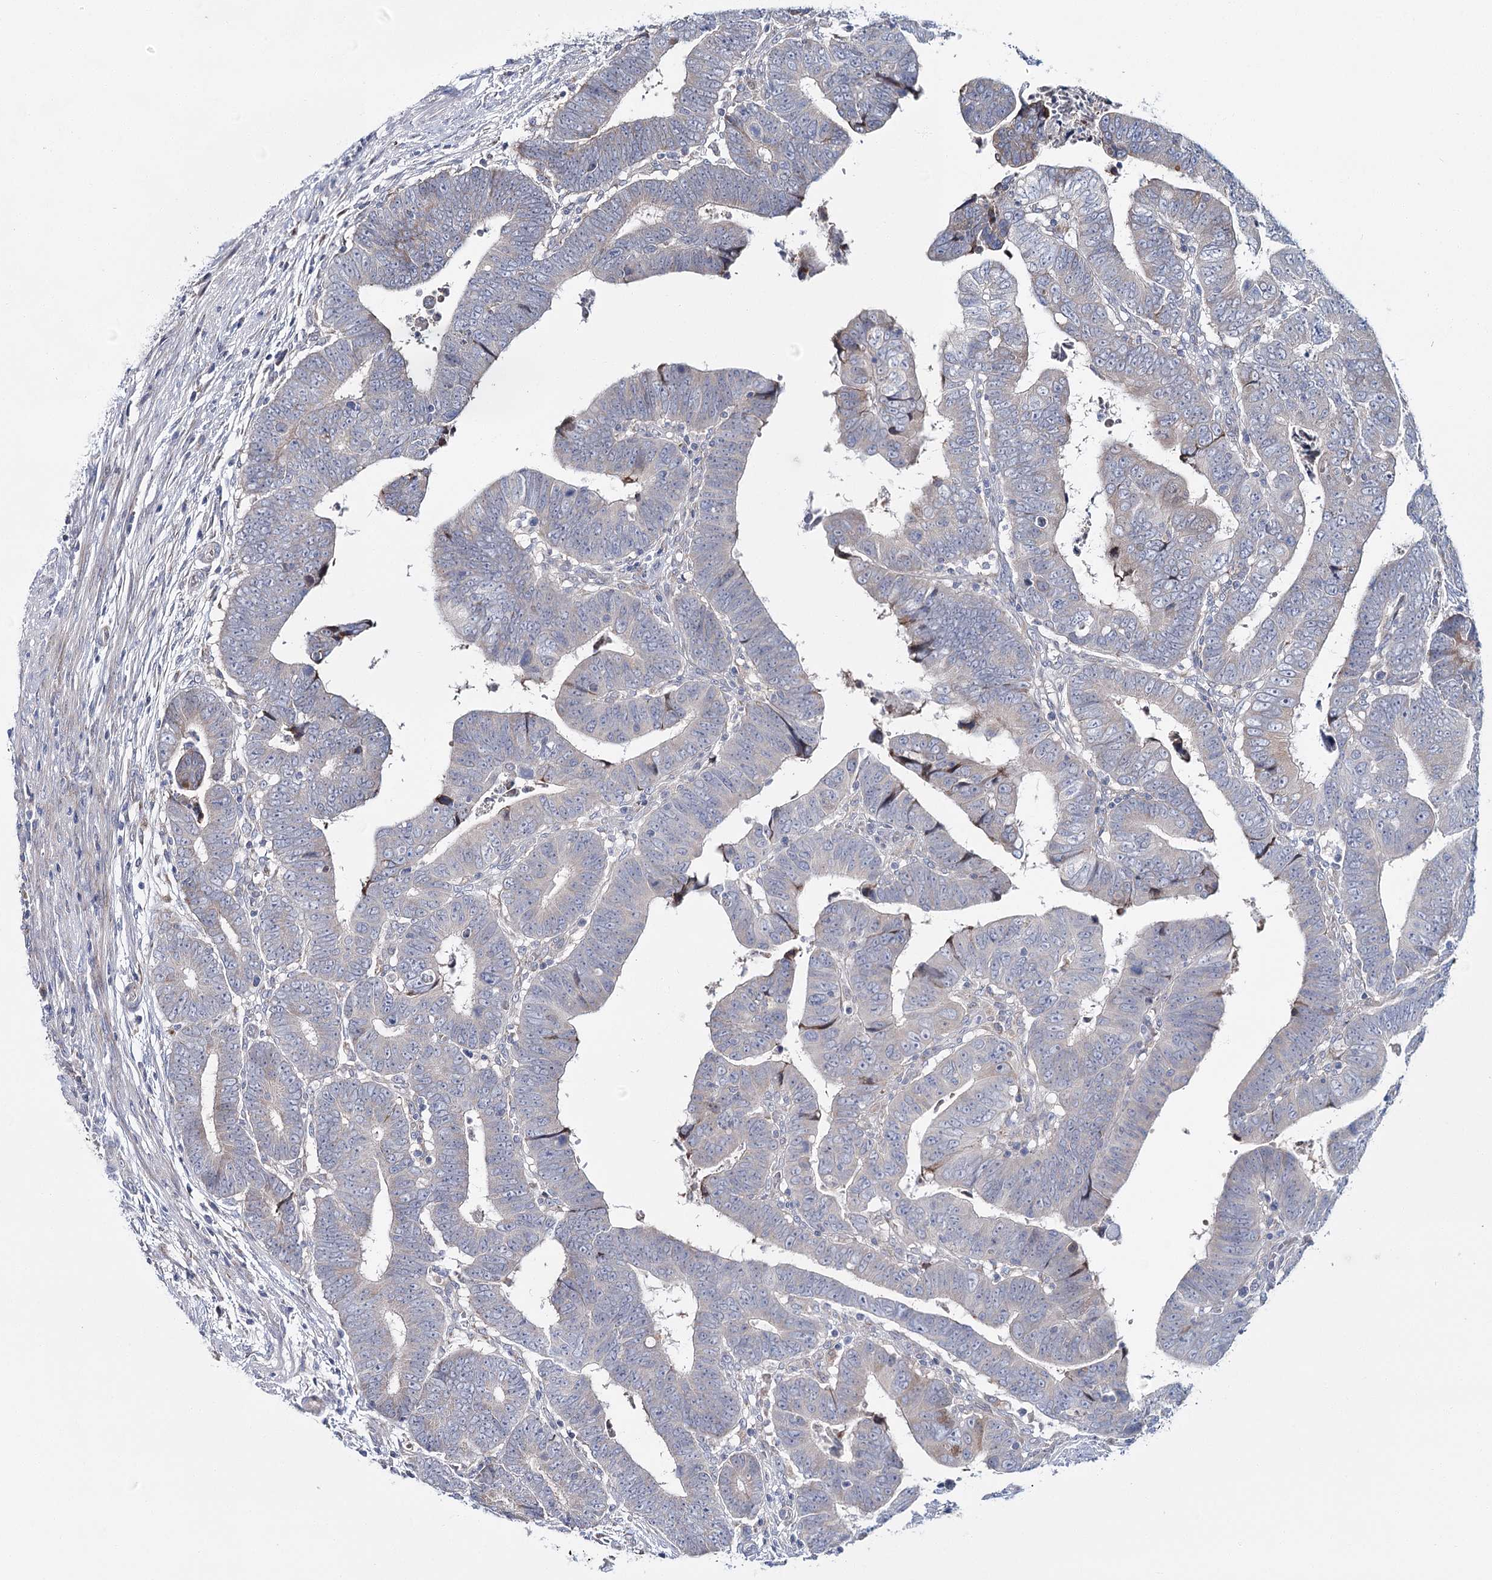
{"staining": {"intensity": "negative", "quantity": "none", "location": "none"}, "tissue": "colorectal cancer", "cell_type": "Tumor cells", "image_type": "cancer", "snomed": [{"axis": "morphology", "description": "Normal tissue, NOS"}, {"axis": "morphology", "description": "Adenocarcinoma, NOS"}, {"axis": "topography", "description": "Rectum"}], "caption": "Image shows no significant protein expression in tumor cells of colorectal cancer (adenocarcinoma). (Immunohistochemistry (ihc), brightfield microscopy, high magnification).", "gene": "CPLANE1", "patient": {"sex": "female", "age": 65}}